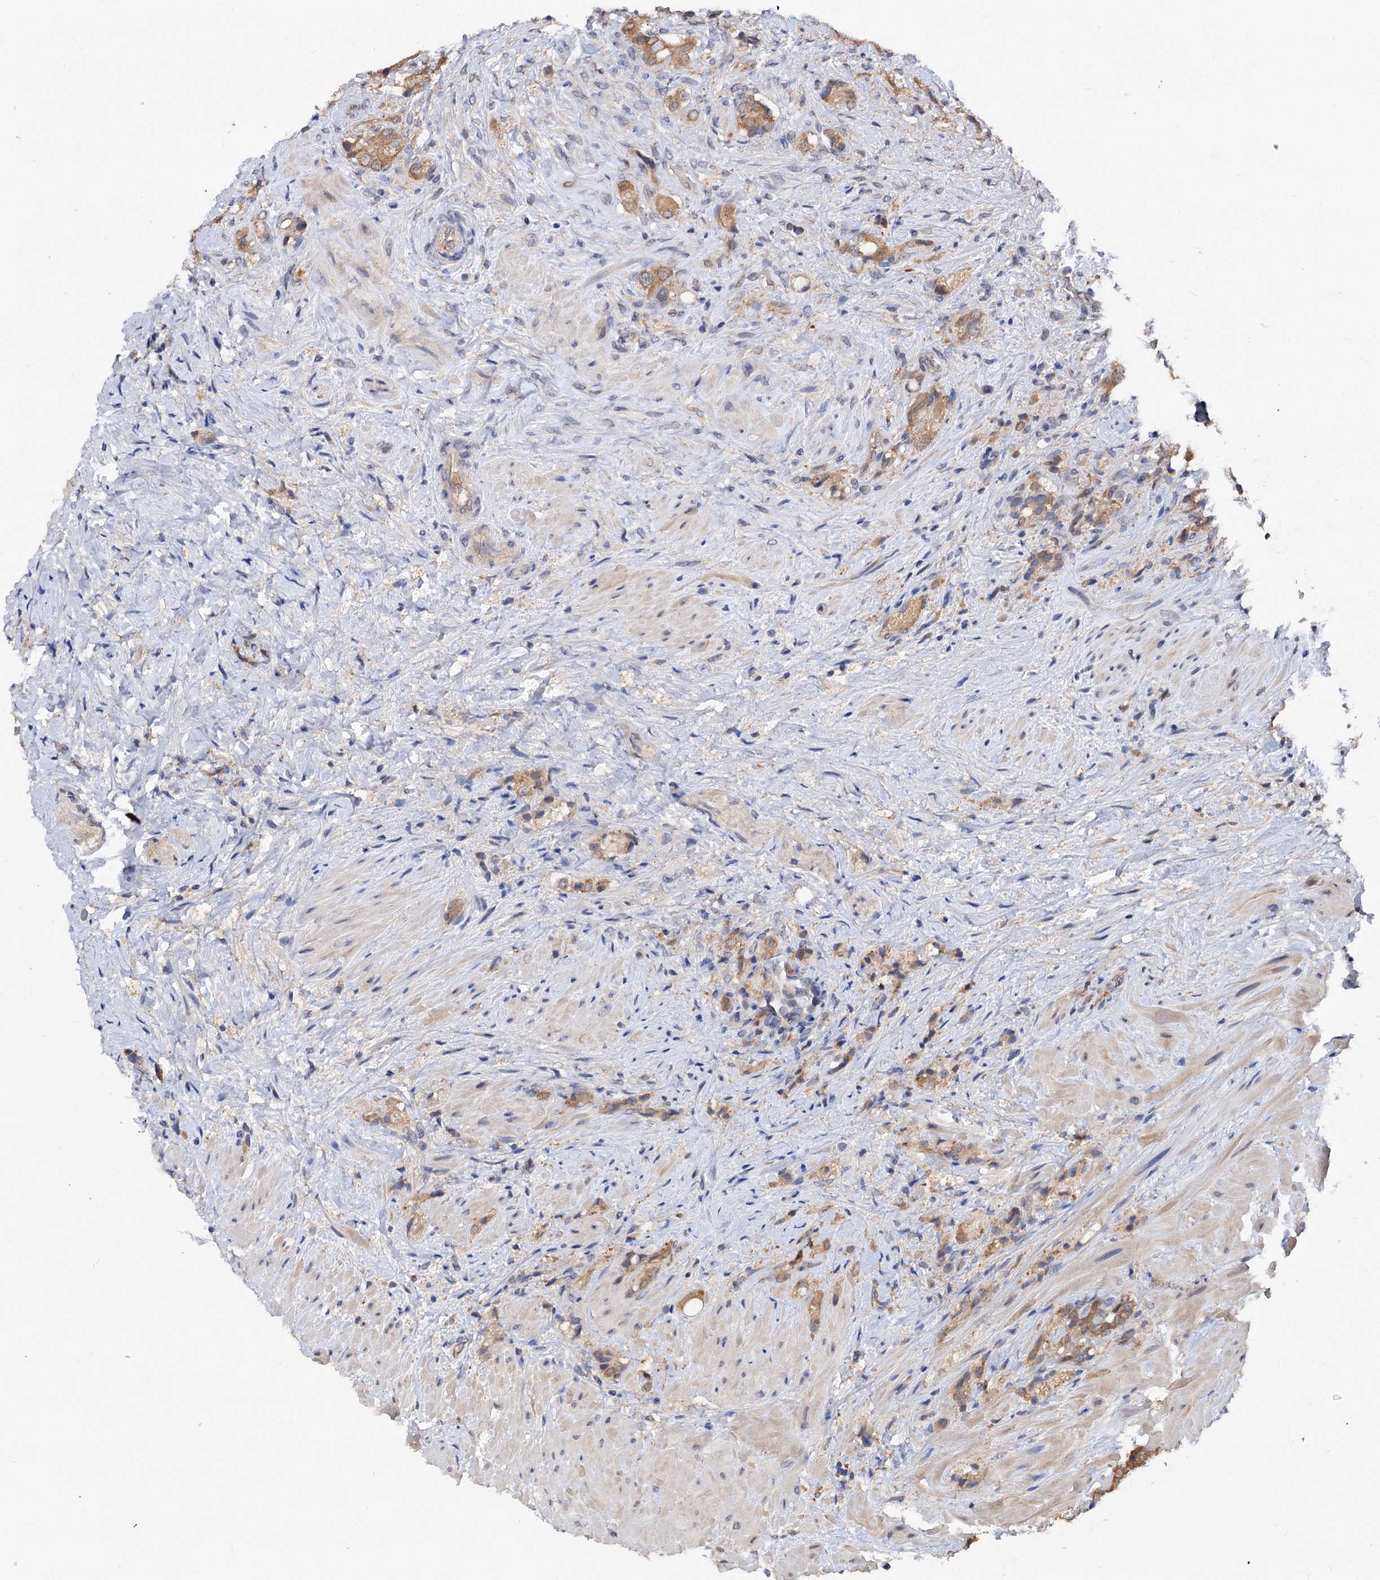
{"staining": {"intensity": "moderate", "quantity": ">75%", "location": "cytoplasmic/membranous"}, "tissue": "prostate cancer", "cell_type": "Tumor cells", "image_type": "cancer", "snomed": [{"axis": "morphology", "description": "Adenocarcinoma, High grade"}, {"axis": "topography", "description": "Prostate"}], "caption": "Immunohistochemistry (IHC) photomicrograph of neoplastic tissue: prostate cancer stained using immunohistochemistry (IHC) shows medium levels of moderate protein expression localized specifically in the cytoplasmic/membranous of tumor cells, appearing as a cytoplasmic/membranous brown color.", "gene": "NUDCD2", "patient": {"sex": "male", "age": 65}}